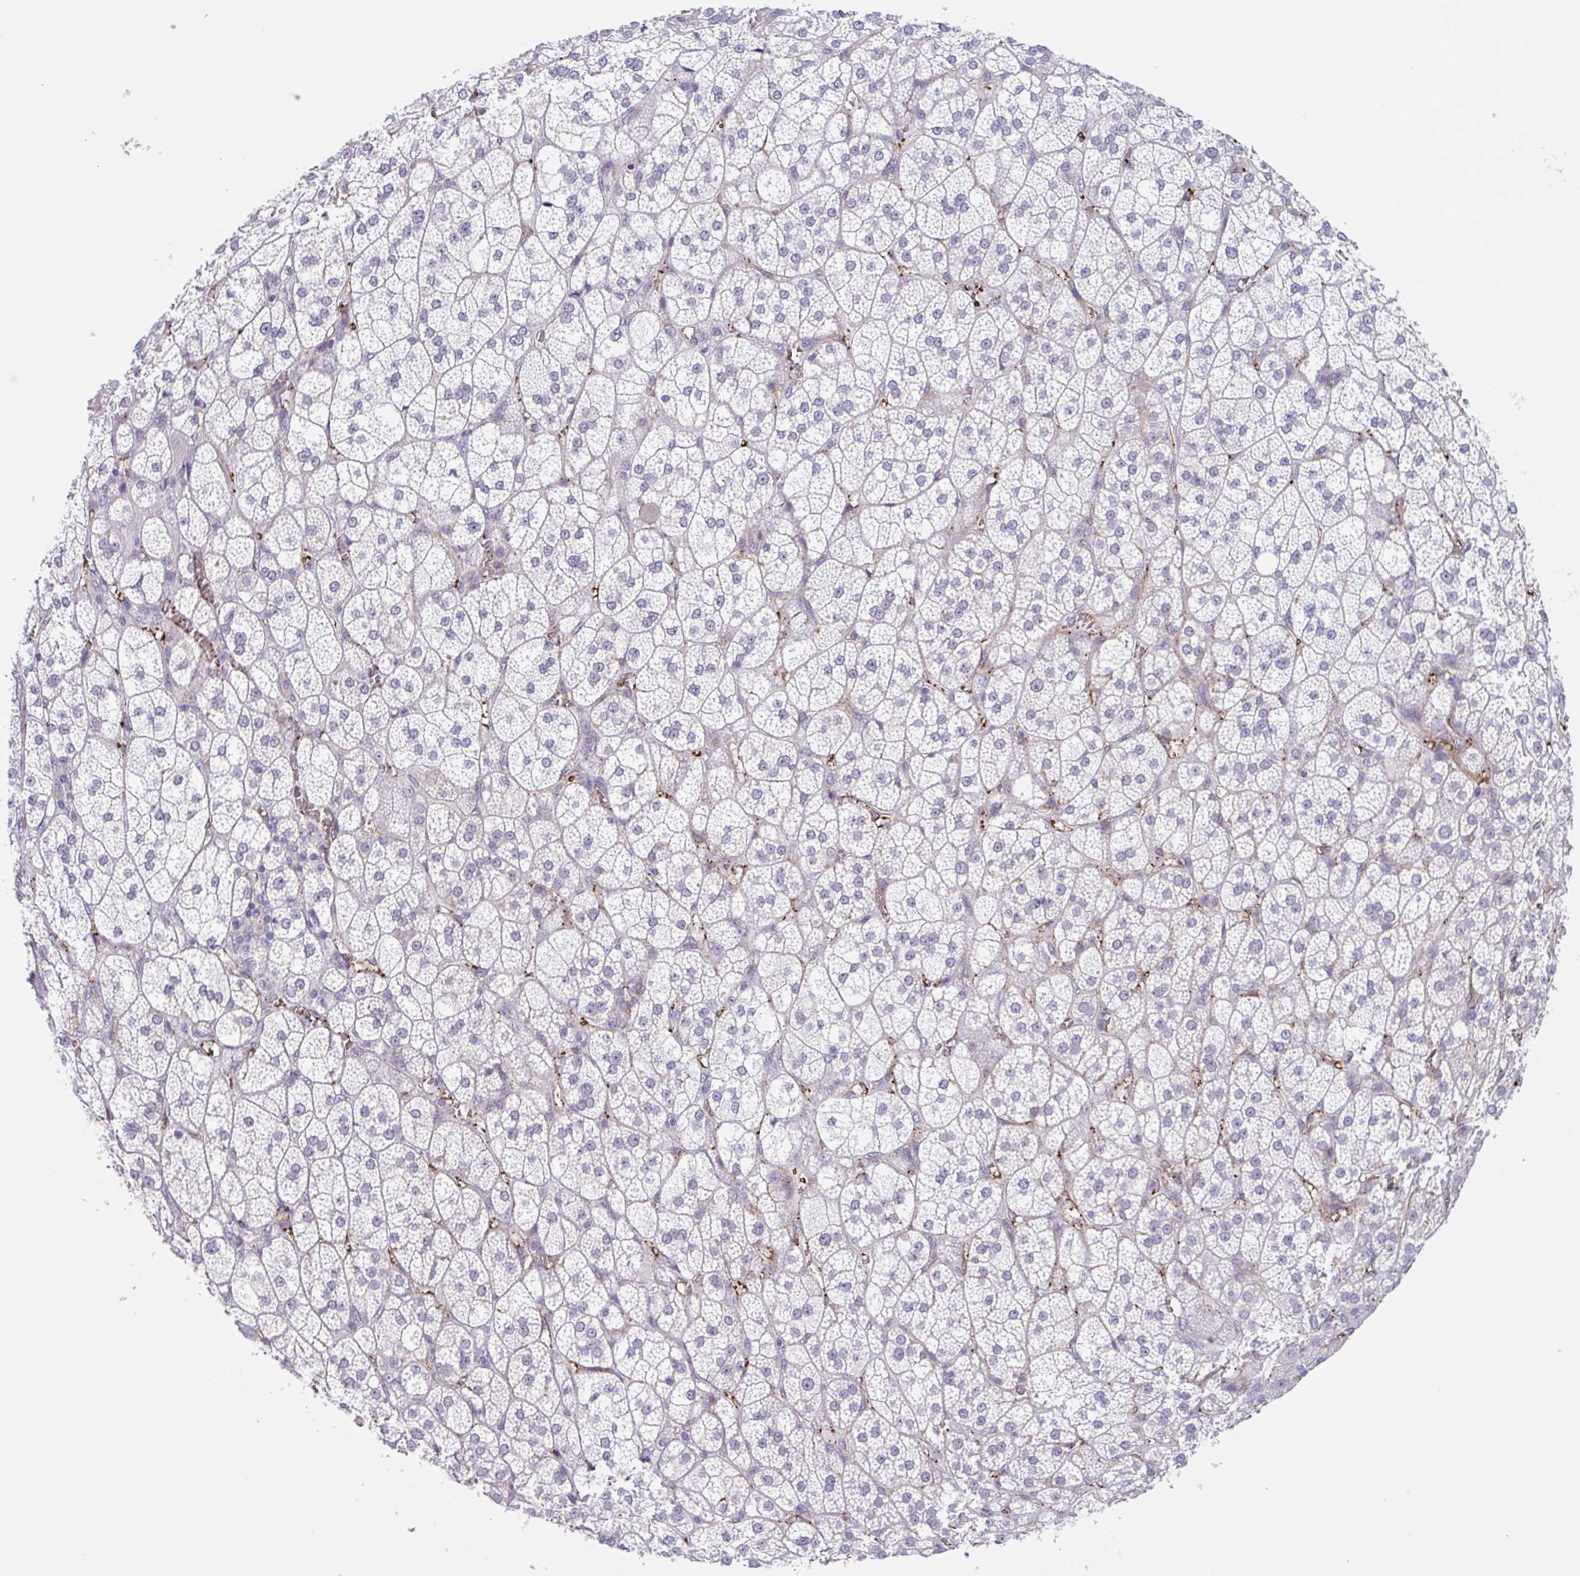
{"staining": {"intensity": "negative", "quantity": "none", "location": "none"}, "tissue": "adrenal gland", "cell_type": "Glandular cells", "image_type": "normal", "snomed": [{"axis": "morphology", "description": "Normal tissue, NOS"}, {"axis": "topography", "description": "Adrenal gland"}], "caption": "Immunohistochemistry of unremarkable adrenal gland demonstrates no positivity in glandular cells. (DAB (3,3'-diaminobenzidine) IHC visualized using brightfield microscopy, high magnification).", "gene": "EHD4", "patient": {"sex": "female", "age": 60}}